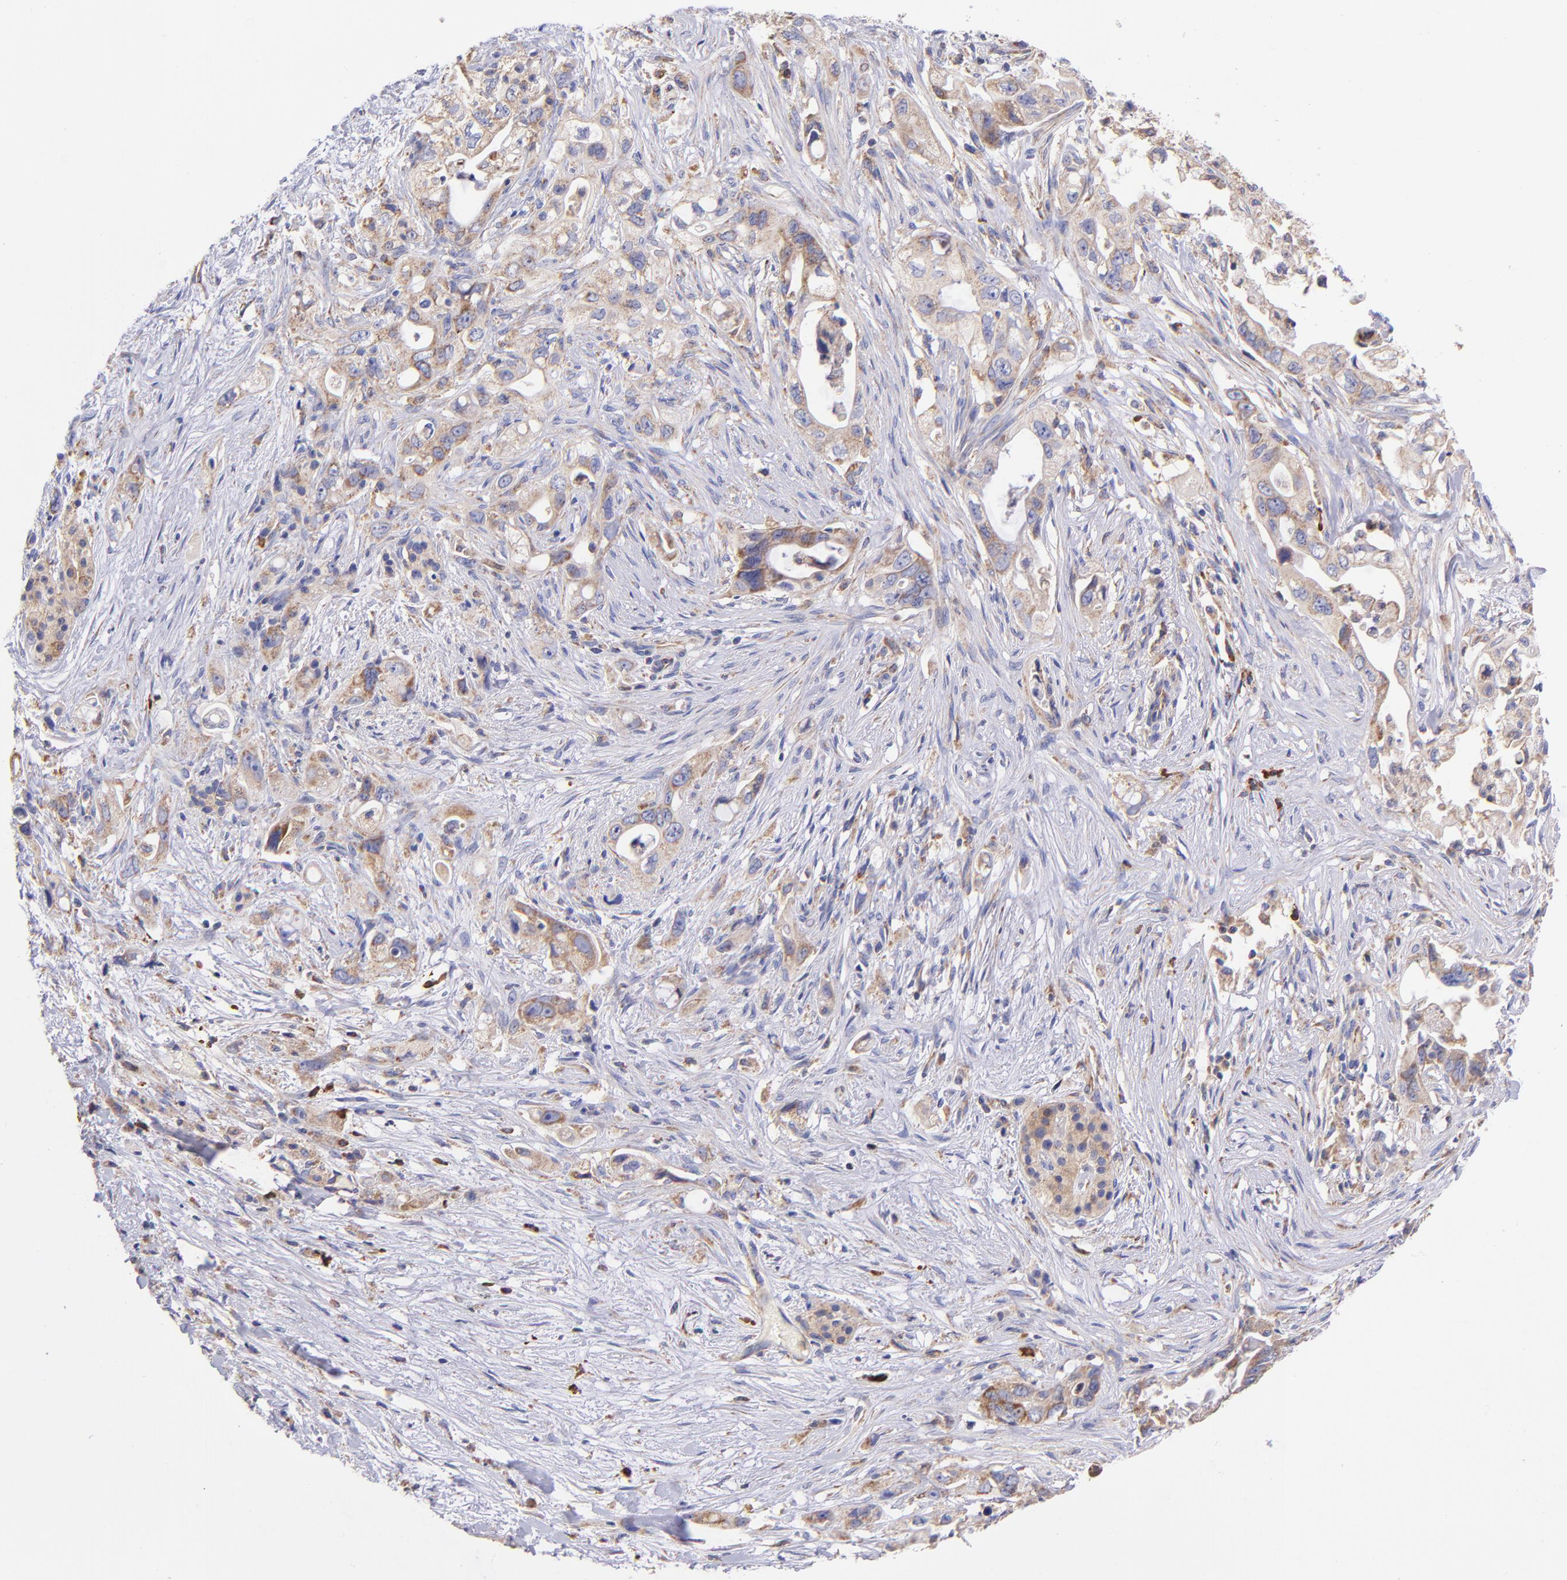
{"staining": {"intensity": "weak", "quantity": ">75%", "location": "cytoplasmic/membranous"}, "tissue": "pancreatic cancer", "cell_type": "Tumor cells", "image_type": "cancer", "snomed": [{"axis": "morphology", "description": "Normal tissue, NOS"}, {"axis": "topography", "description": "Pancreas"}], "caption": "Tumor cells reveal low levels of weak cytoplasmic/membranous staining in about >75% of cells in human pancreatic cancer. (DAB (3,3'-diaminobenzidine) = brown stain, brightfield microscopy at high magnification).", "gene": "PREX1", "patient": {"sex": "male", "age": 42}}